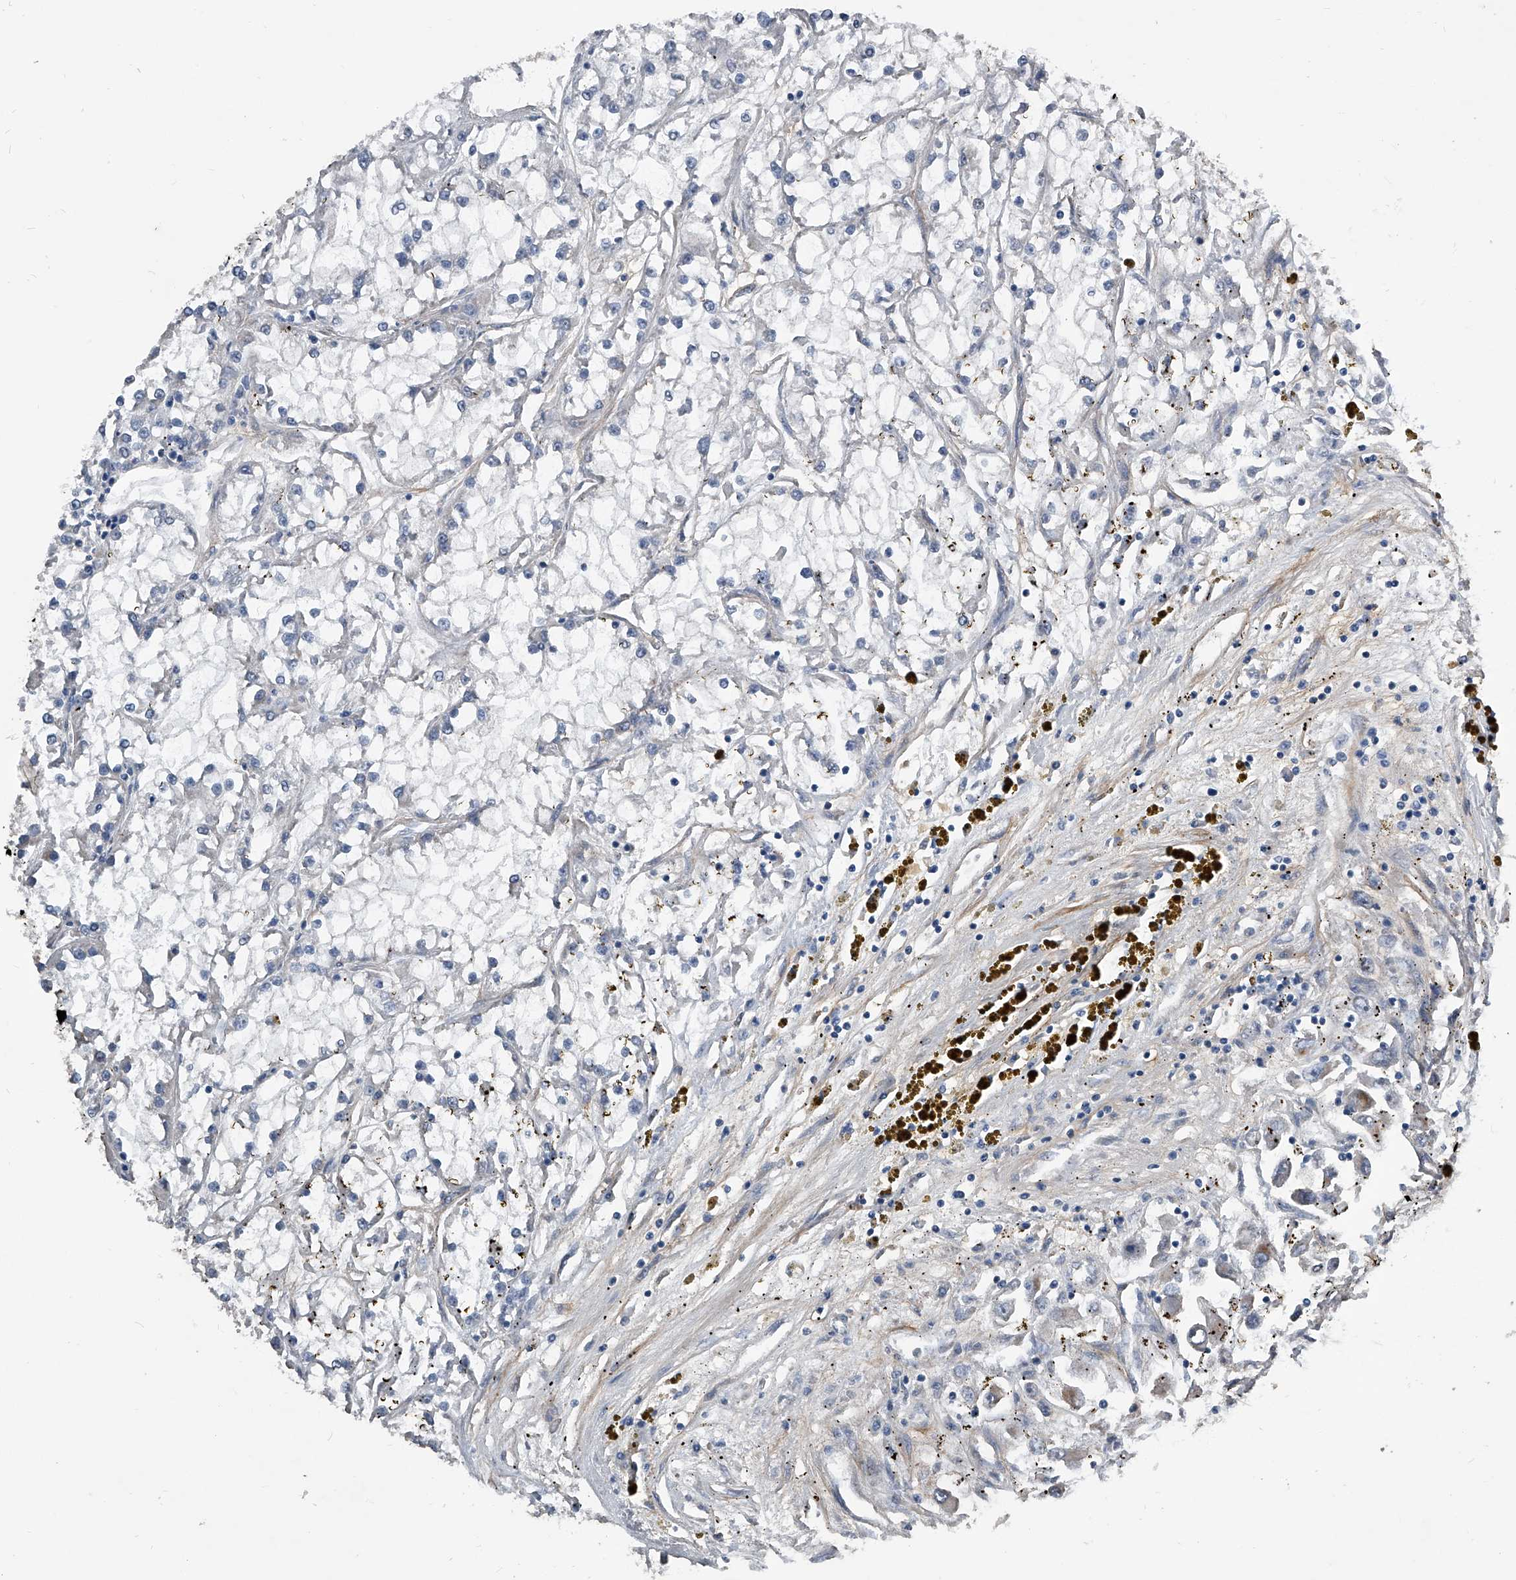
{"staining": {"intensity": "negative", "quantity": "none", "location": "none"}, "tissue": "renal cancer", "cell_type": "Tumor cells", "image_type": "cancer", "snomed": [{"axis": "morphology", "description": "Adenocarcinoma, NOS"}, {"axis": "topography", "description": "Kidney"}], "caption": "The immunohistochemistry micrograph has no significant positivity in tumor cells of renal cancer tissue.", "gene": "PHACTR1", "patient": {"sex": "female", "age": 52}}